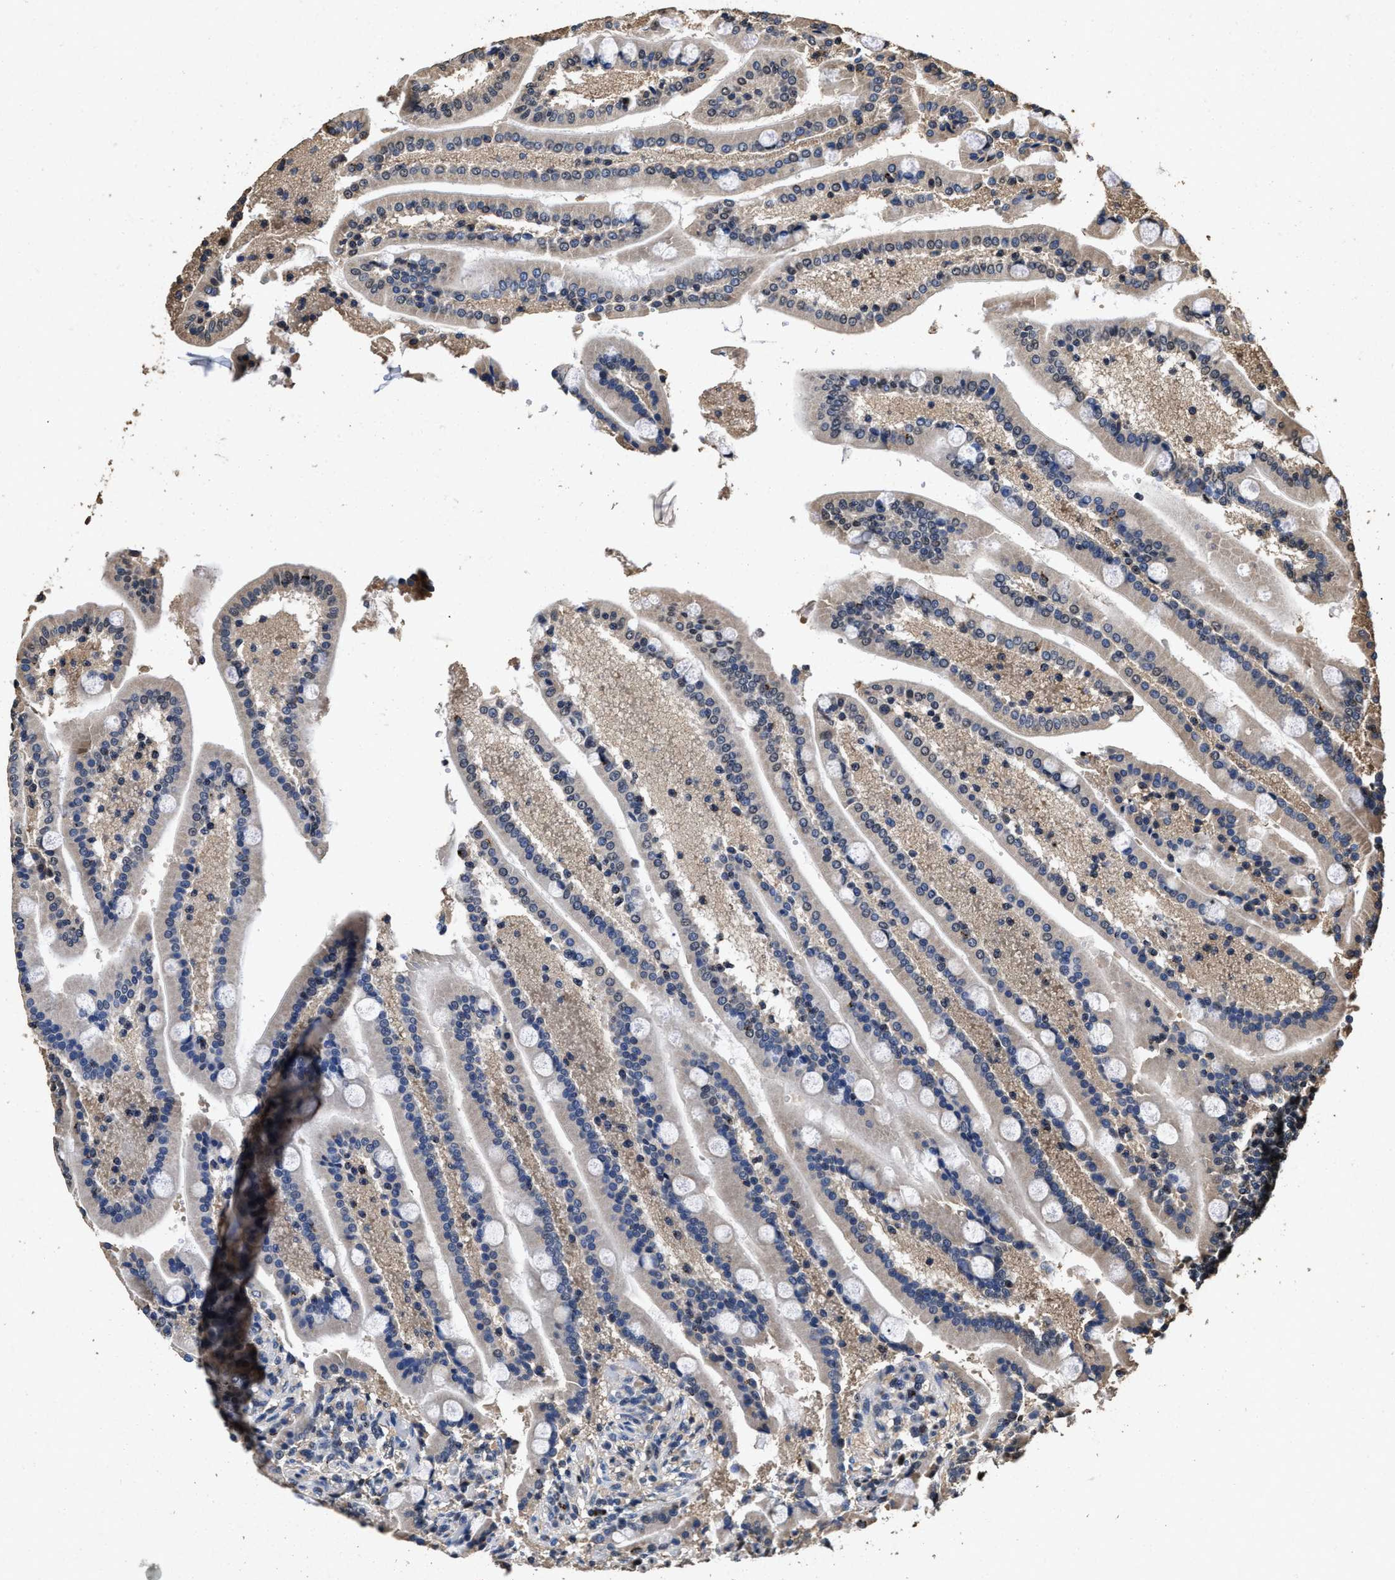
{"staining": {"intensity": "weak", "quantity": "<25%", "location": "cytoplasmic/membranous"}, "tissue": "duodenum", "cell_type": "Glandular cells", "image_type": "normal", "snomed": [{"axis": "morphology", "description": "Normal tissue, NOS"}, {"axis": "topography", "description": "Duodenum"}], "caption": "Glandular cells show no significant protein expression in benign duodenum. (Brightfield microscopy of DAB (3,3'-diaminobenzidine) IHC at high magnification).", "gene": "TPST2", "patient": {"sex": "male", "age": 54}}